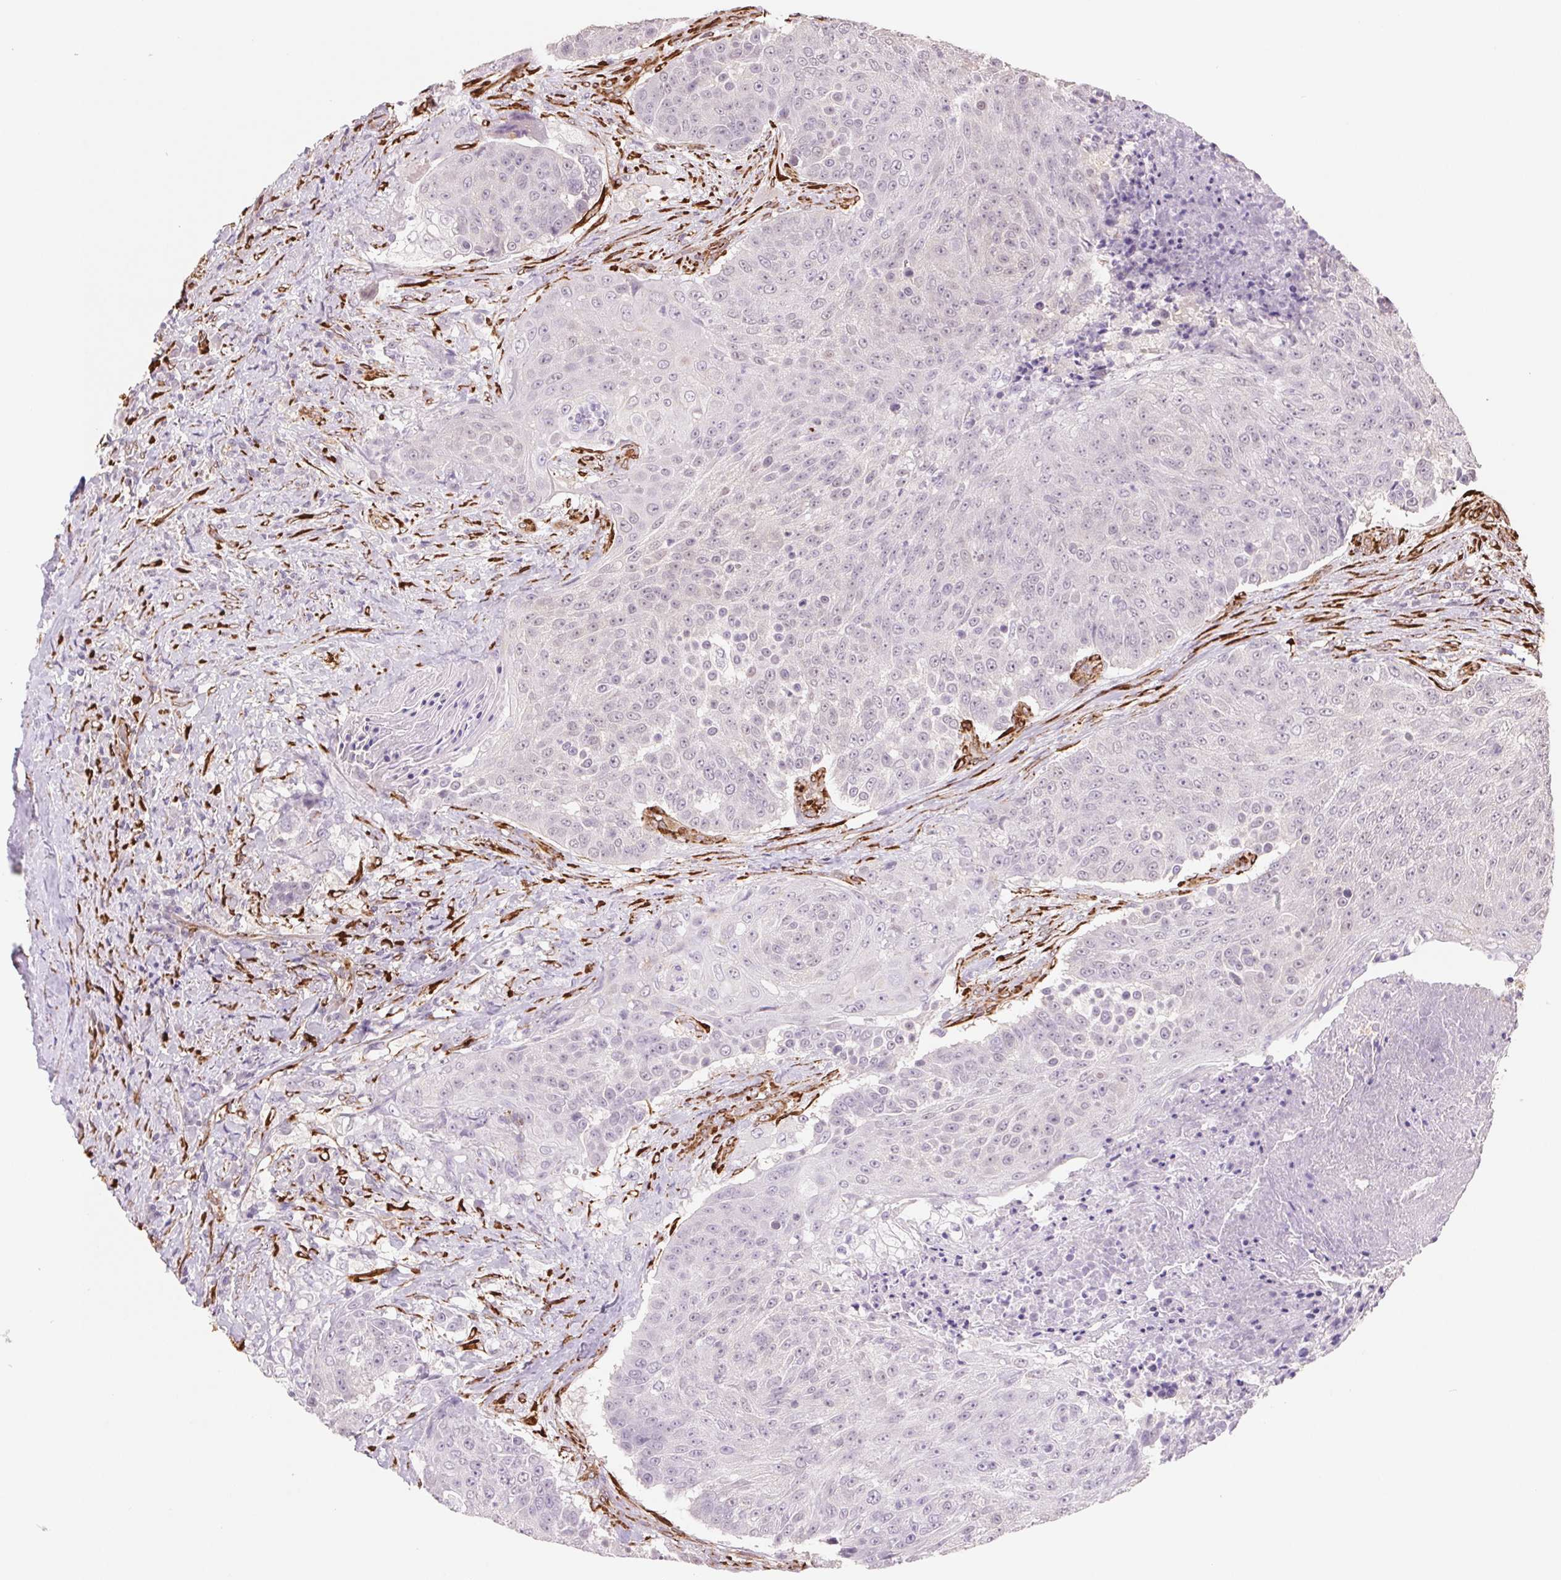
{"staining": {"intensity": "negative", "quantity": "none", "location": "none"}, "tissue": "urothelial cancer", "cell_type": "Tumor cells", "image_type": "cancer", "snomed": [{"axis": "morphology", "description": "Urothelial carcinoma, High grade"}, {"axis": "topography", "description": "Urinary bladder"}], "caption": "There is no significant staining in tumor cells of urothelial cancer. Brightfield microscopy of immunohistochemistry stained with DAB (3,3'-diaminobenzidine) (brown) and hematoxylin (blue), captured at high magnification.", "gene": "FKBP10", "patient": {"sex": "female", "age": 63}}